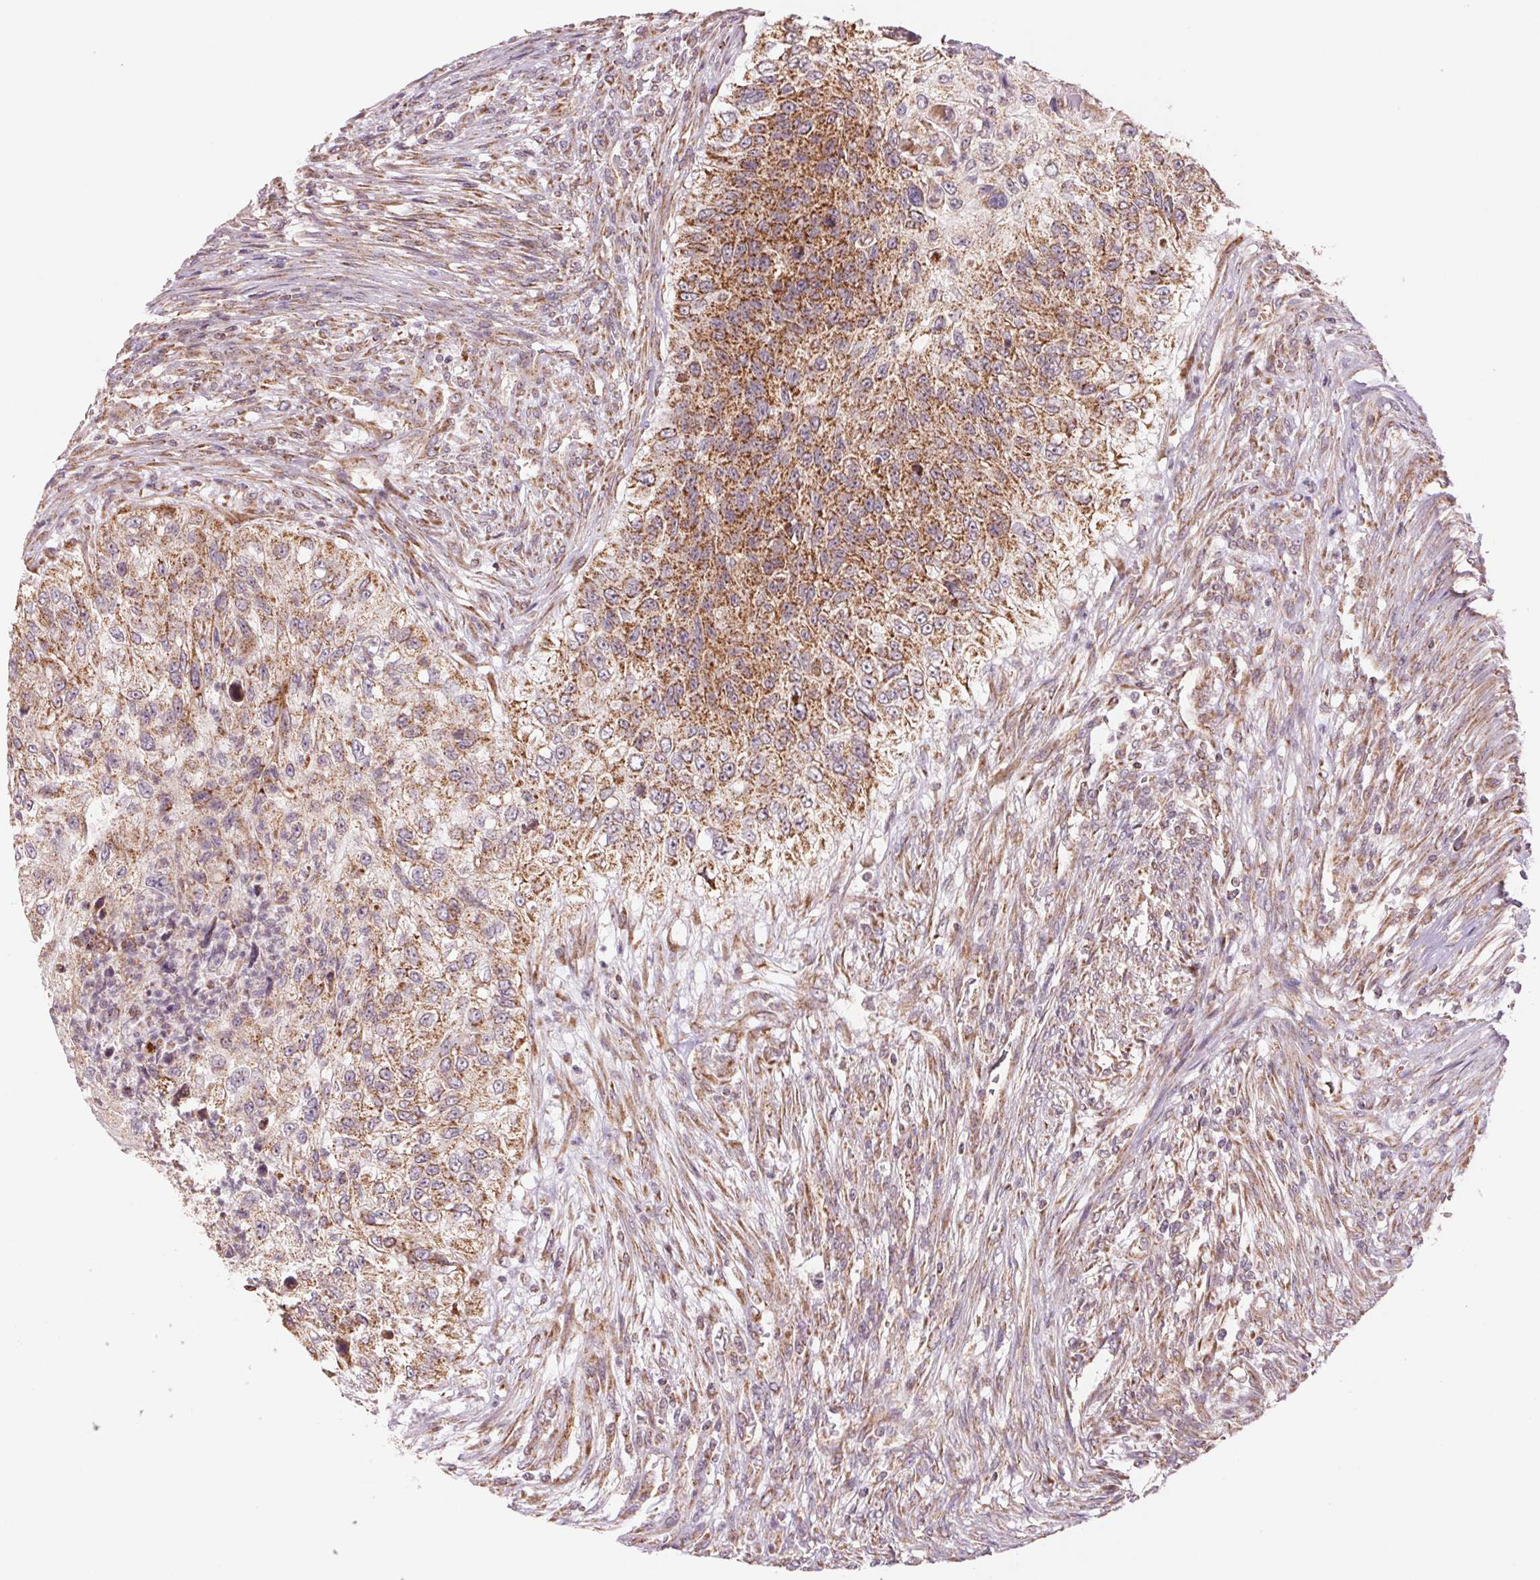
{"staining": {"intensity": "strong", "quantity": "25%-75%", "location": "cytoplasmic/membranous"}, "tissue": "urothelial cancer", "cell_type": "Tumor cells", "image_type": "cancer", "snomed": [{"axis": "morphology", "description": "Urothelial carcinoma, High grade"}, {"axis": "topography", "description": "Urinary bladder"}], "caption": "Immunohistochemical staining of urothelial cancer reveals high levels of strong cytoplasmic/membranous staining in about 25%-75% of tumor cells. The protein of interest is stained brown, and the nuclei are stained in blue (DAB (3,3'-diaminobenzidine) IHC with brightfield microscopy, high magnification).", "gene": "MATCAP1", "patient": {"sex": "female", "age": 60}}